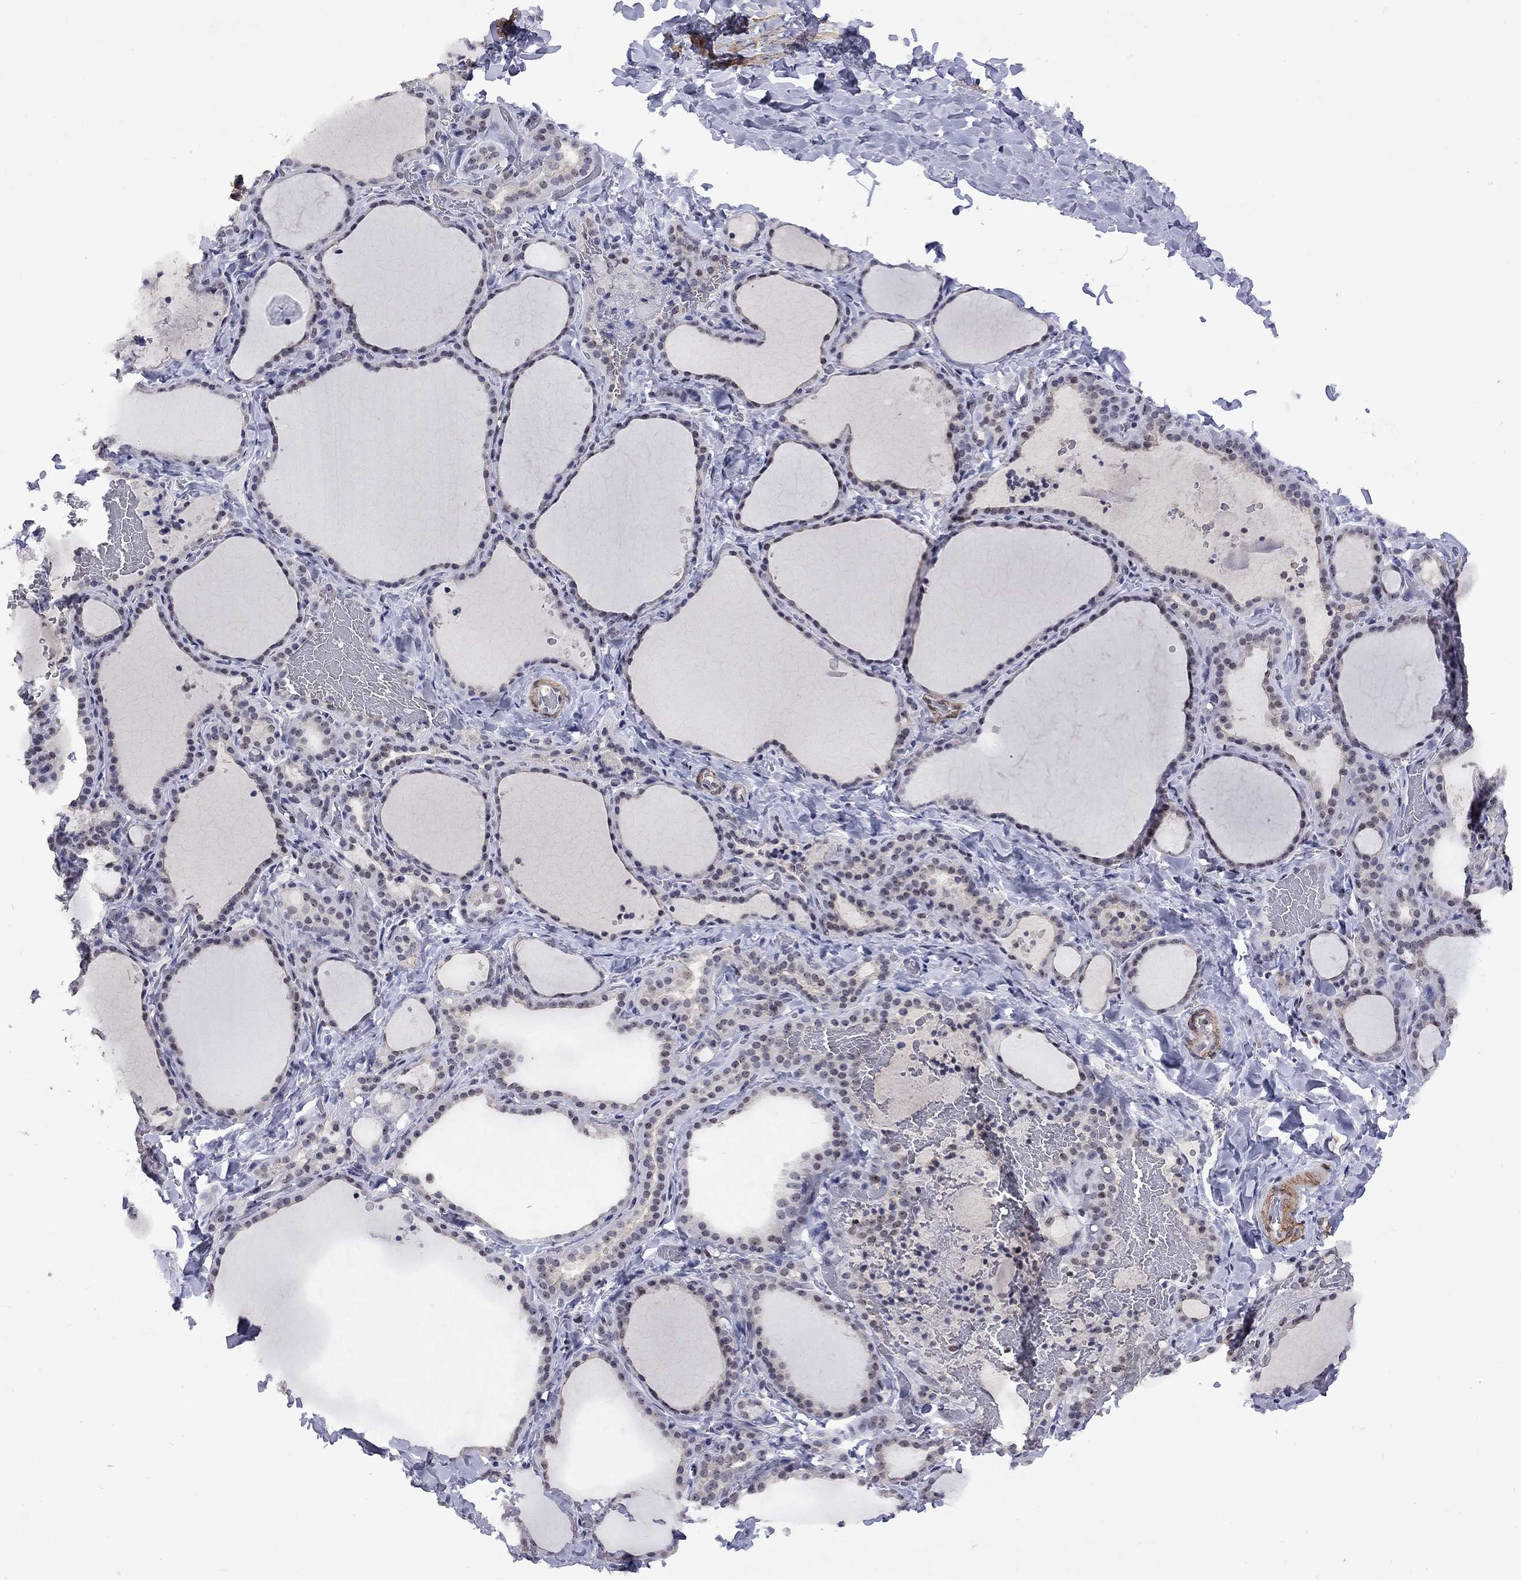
{"staining": {"intensity": "weak", "quantity": "<25%", "location": "nuclear"}, "tissue": "thyroid gland", "cell_type": "Glandular cells", "image_type": "normal", "snomed": [{"axis": "morphology", "description": "Normal tissue, NOS"}, {"axis": "topography", "description": "Thyroid gland"}], "caption": "The immunohistochemistry image has no significant positivity in glandular cells of thyroid gland.", "gene": "SPOUT1", "patient": {"sex": "female", "age": 22}}